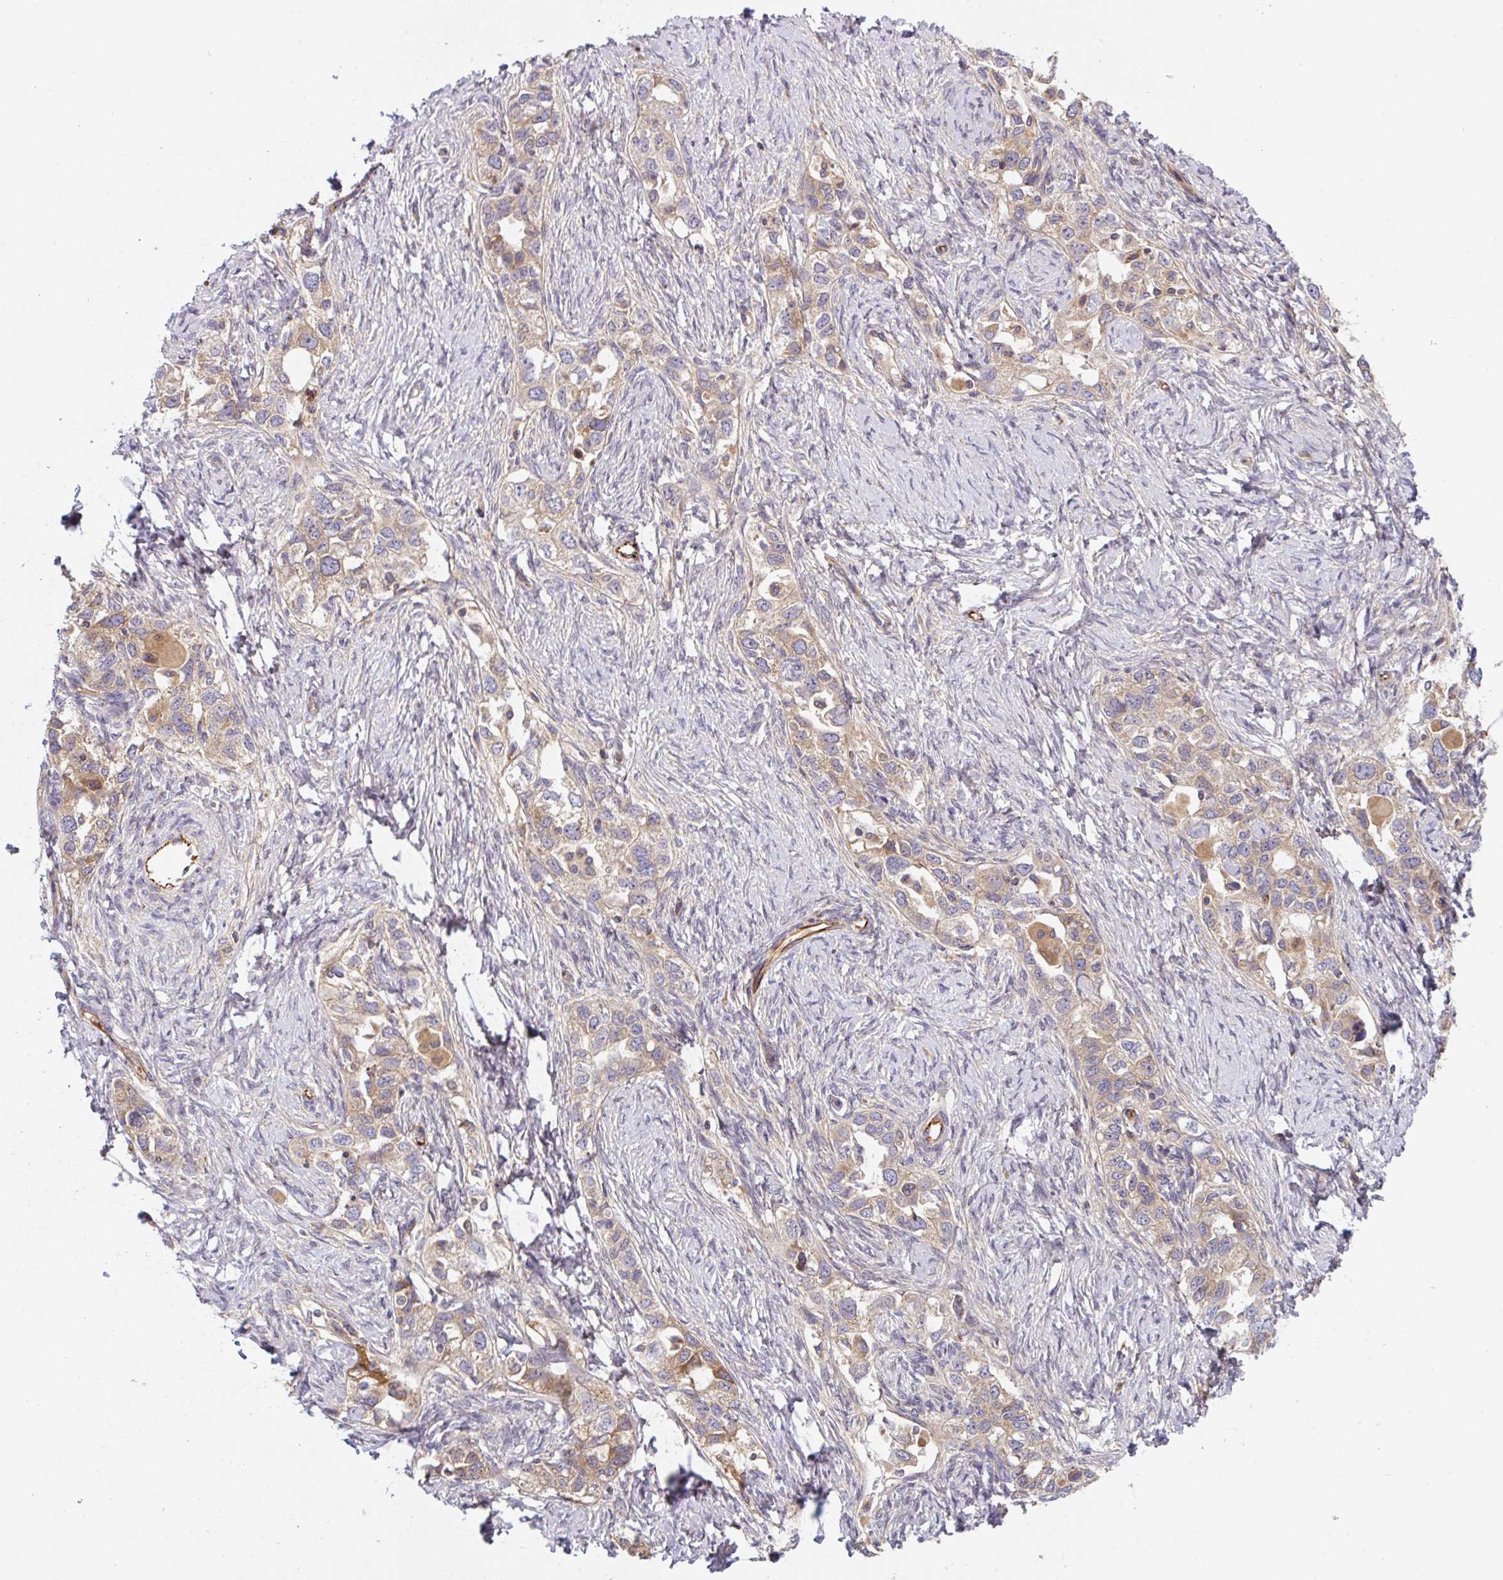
{"staining": {"intensity": "moderate", "quantity": "25%-75%", "location": "cytoplasmic/membranous"}, "tissue": "ovarian cancer", "cell_type": "Tumor cells", "image_type": "cancer", "snomed": [{"axis": "morphology", "description": "Carcinoma, NOS"}, {"axis": "morphology", "description": "Cystadenocarcinoma, serous, NOS"}, {"axis": "topography", "description": "Ovary"}], "caption": "Human ovarian carcinoma stained with a protein marker reveals moderate staining in tumor cells.", "gene": "APOBEC3D", "patient": {"sex": "female", "age": 69}}